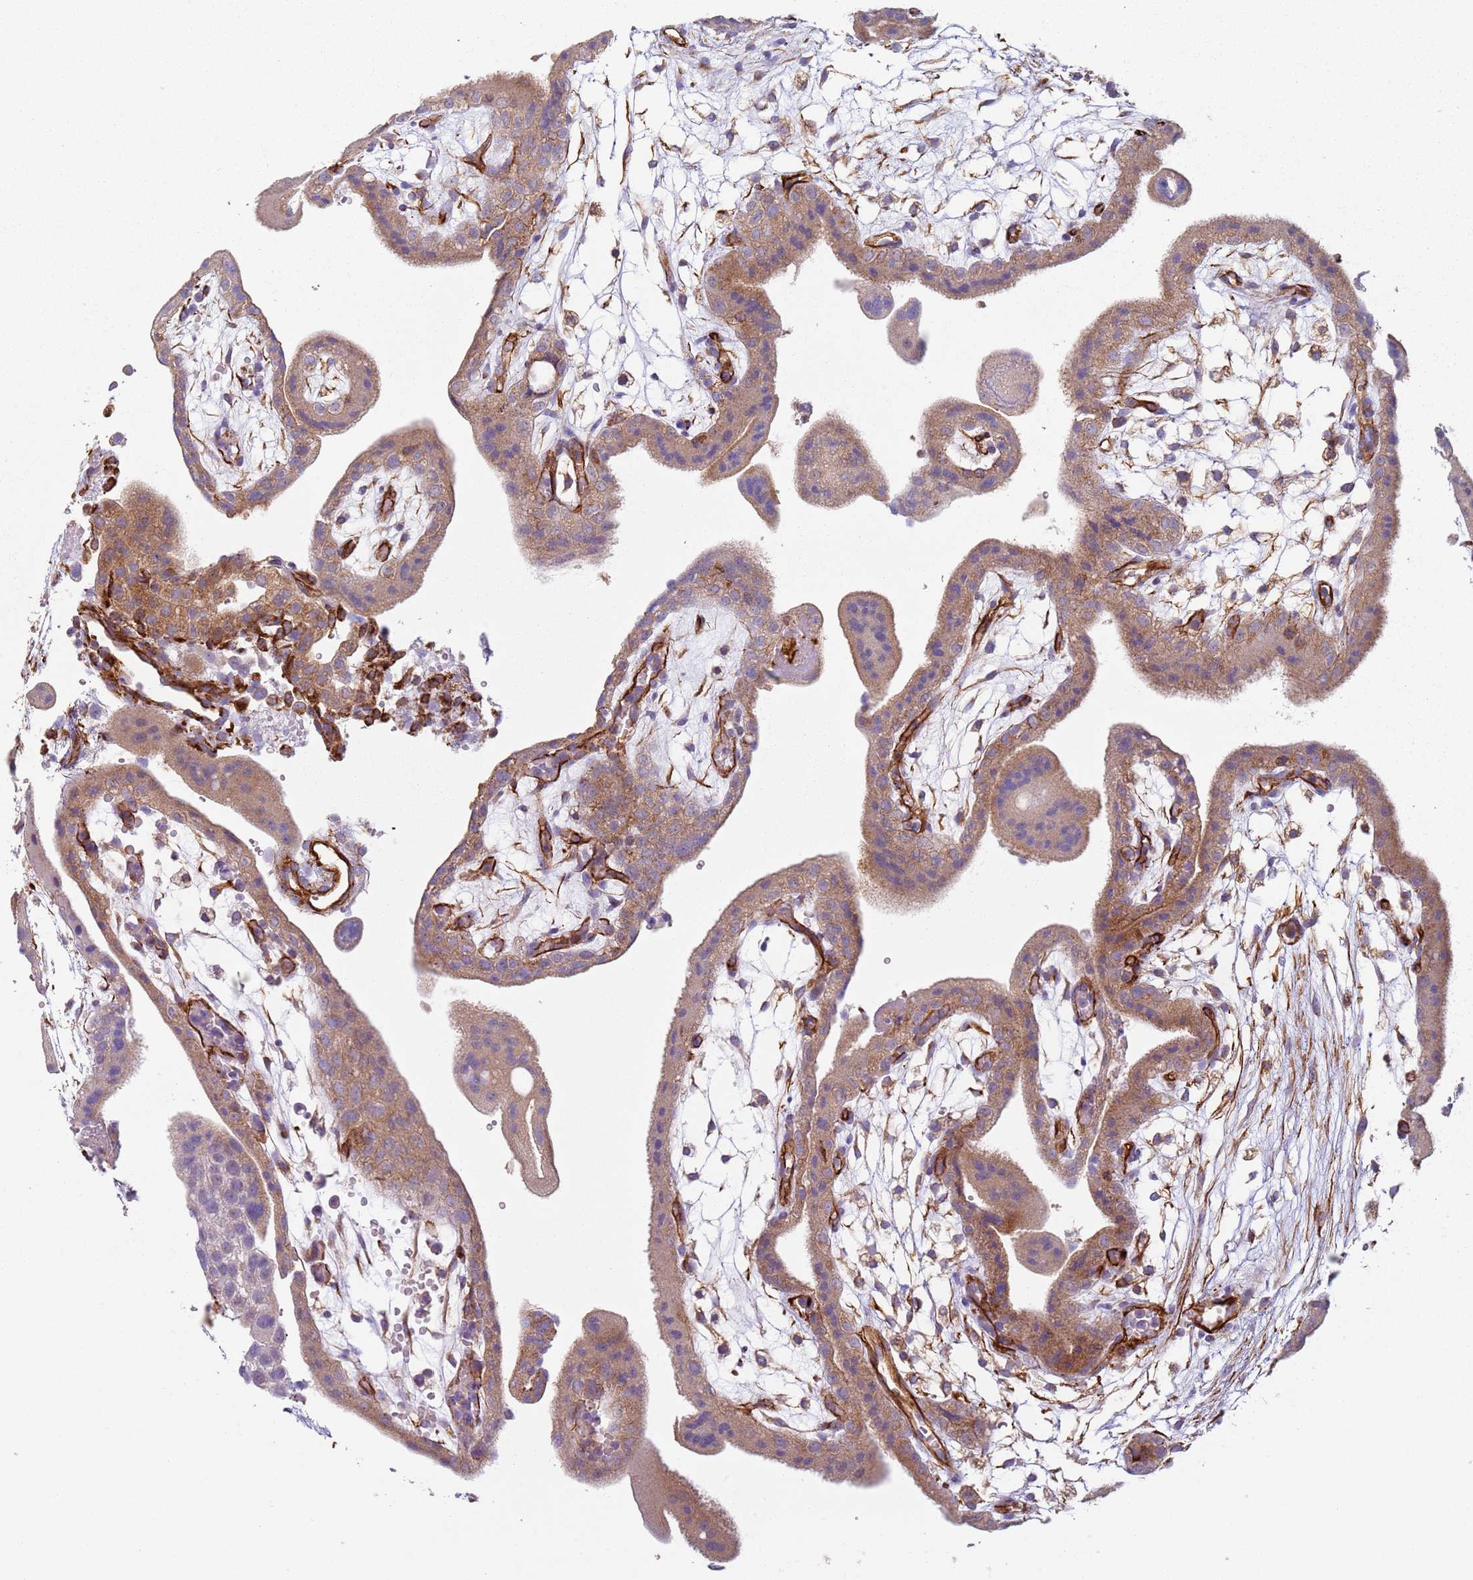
{"staining": {"intensity": "strong", "quantity": ">75%", "location": "cytoplasmic/membranous"}, "tissue": "placenta", "cell_type": "Decidual cells", "image_type": "normal", "snomed": [{"axis": "morphology", "description": "Normal tissue, NOS"}, {"axis": "topography", "description": "Placenta"}], "caption": "Immunohistochemistry histopathology image of benign human placenta stained for a protein (brown), which demonstrates high levels of strong cytoplasmic/membranous positivity in about >75% of decidual cells.", "gene": "SNAPIN", "patient": {"sex": "female", "age": 18}}